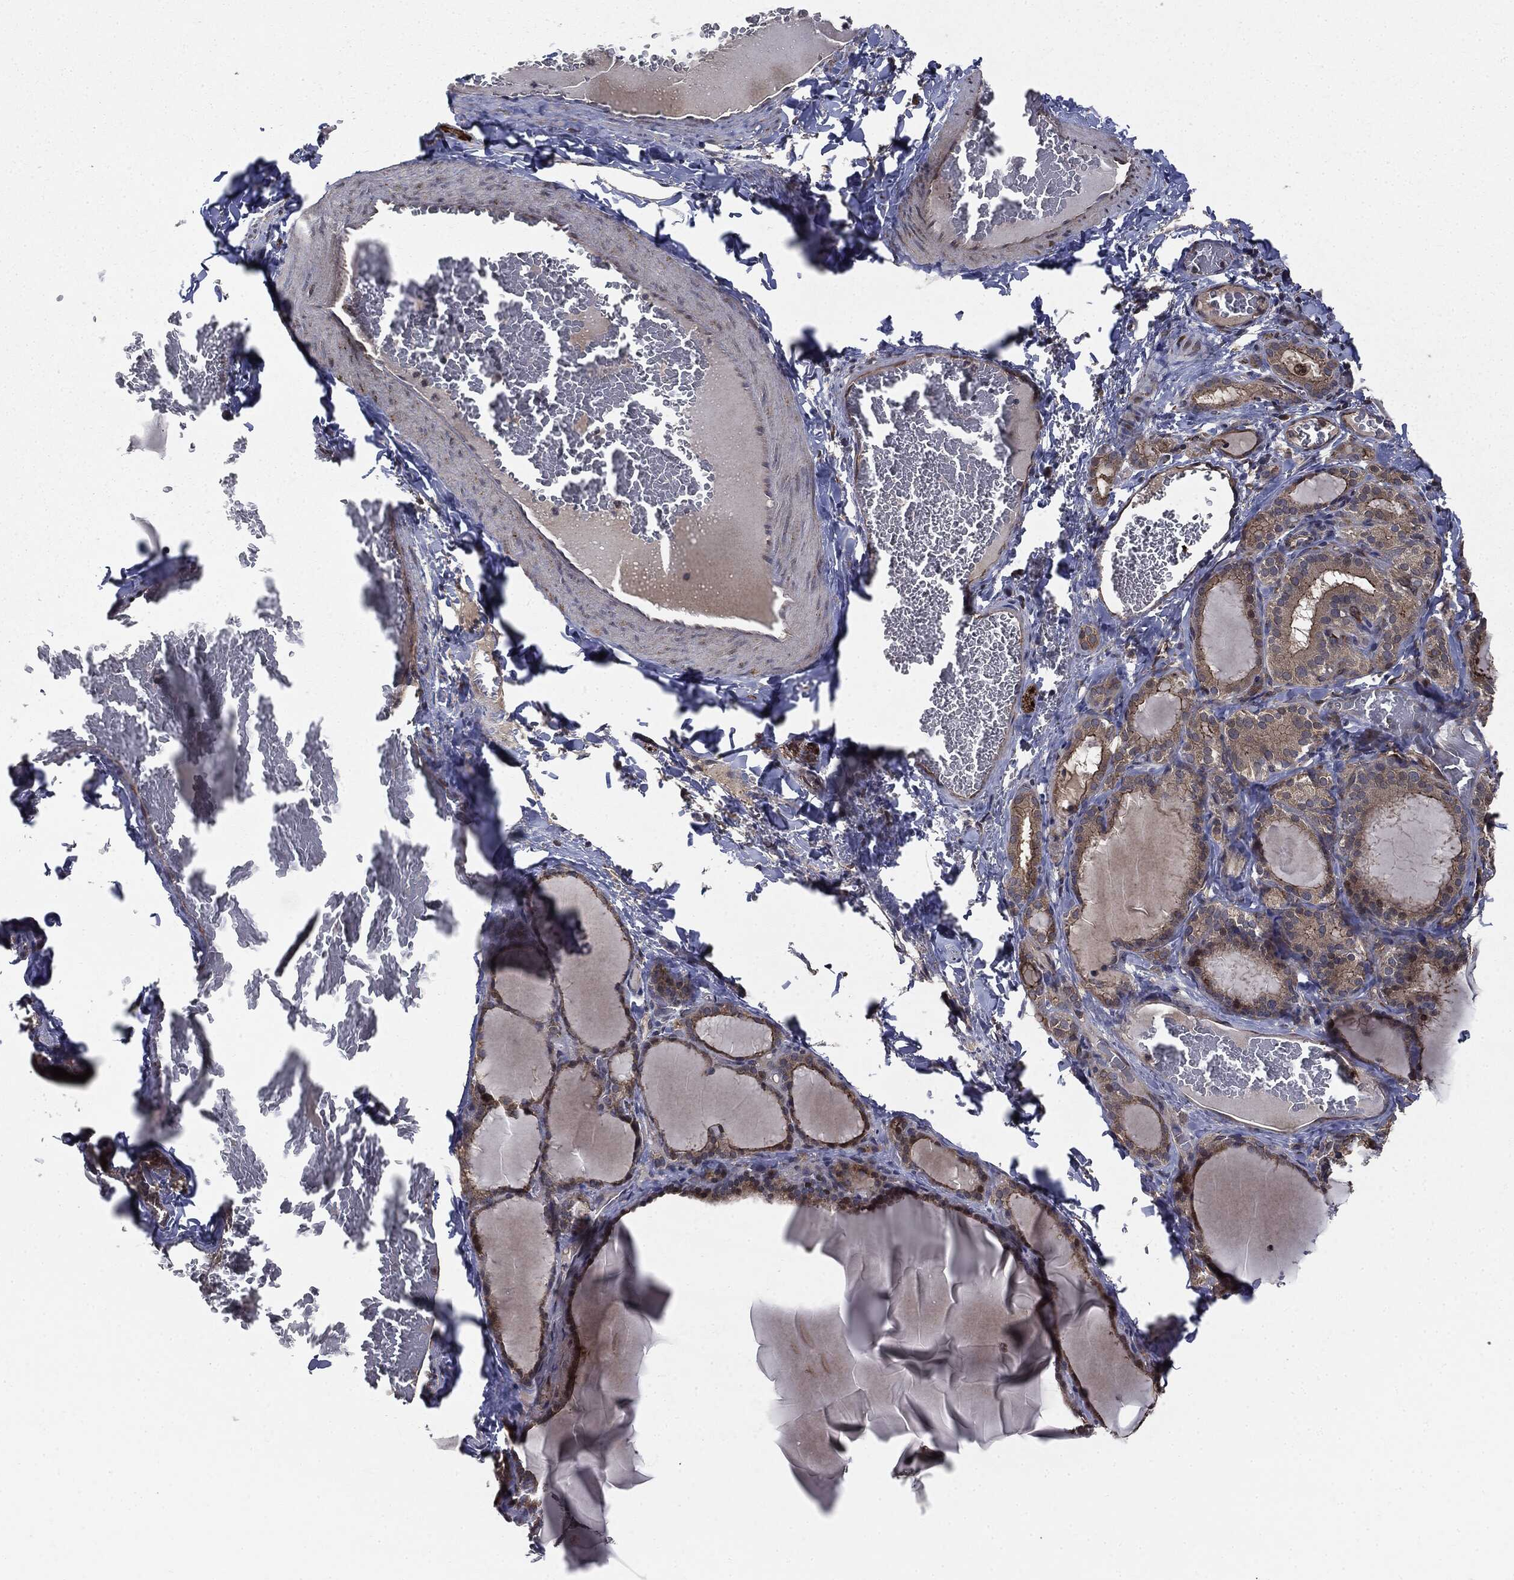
{"staining": {"intensity": "moderate", "quantity": ">75%", "location": "cytoplasmic/membranous"}, "tissue": "thyroid gland", "cell_type": "Glandular cells", "image_type": "normal", "snomed": [{"axis": "morphology", "description": "Normal tissue, NOS"}, {"axis": "morphology", "description": "Hyperplasia, NOS"}, {"axis": "topography", "description": "Thyroid gland"}], "caption": "Immunohistochemical staining of unremarkable thyroid gland reveals medium levels of moderate cytoplasmic/membranous expression in approximately >75% of glandular cells.", "gene": "PLOD3", "patient": {"sex": "female", "age": 27}}